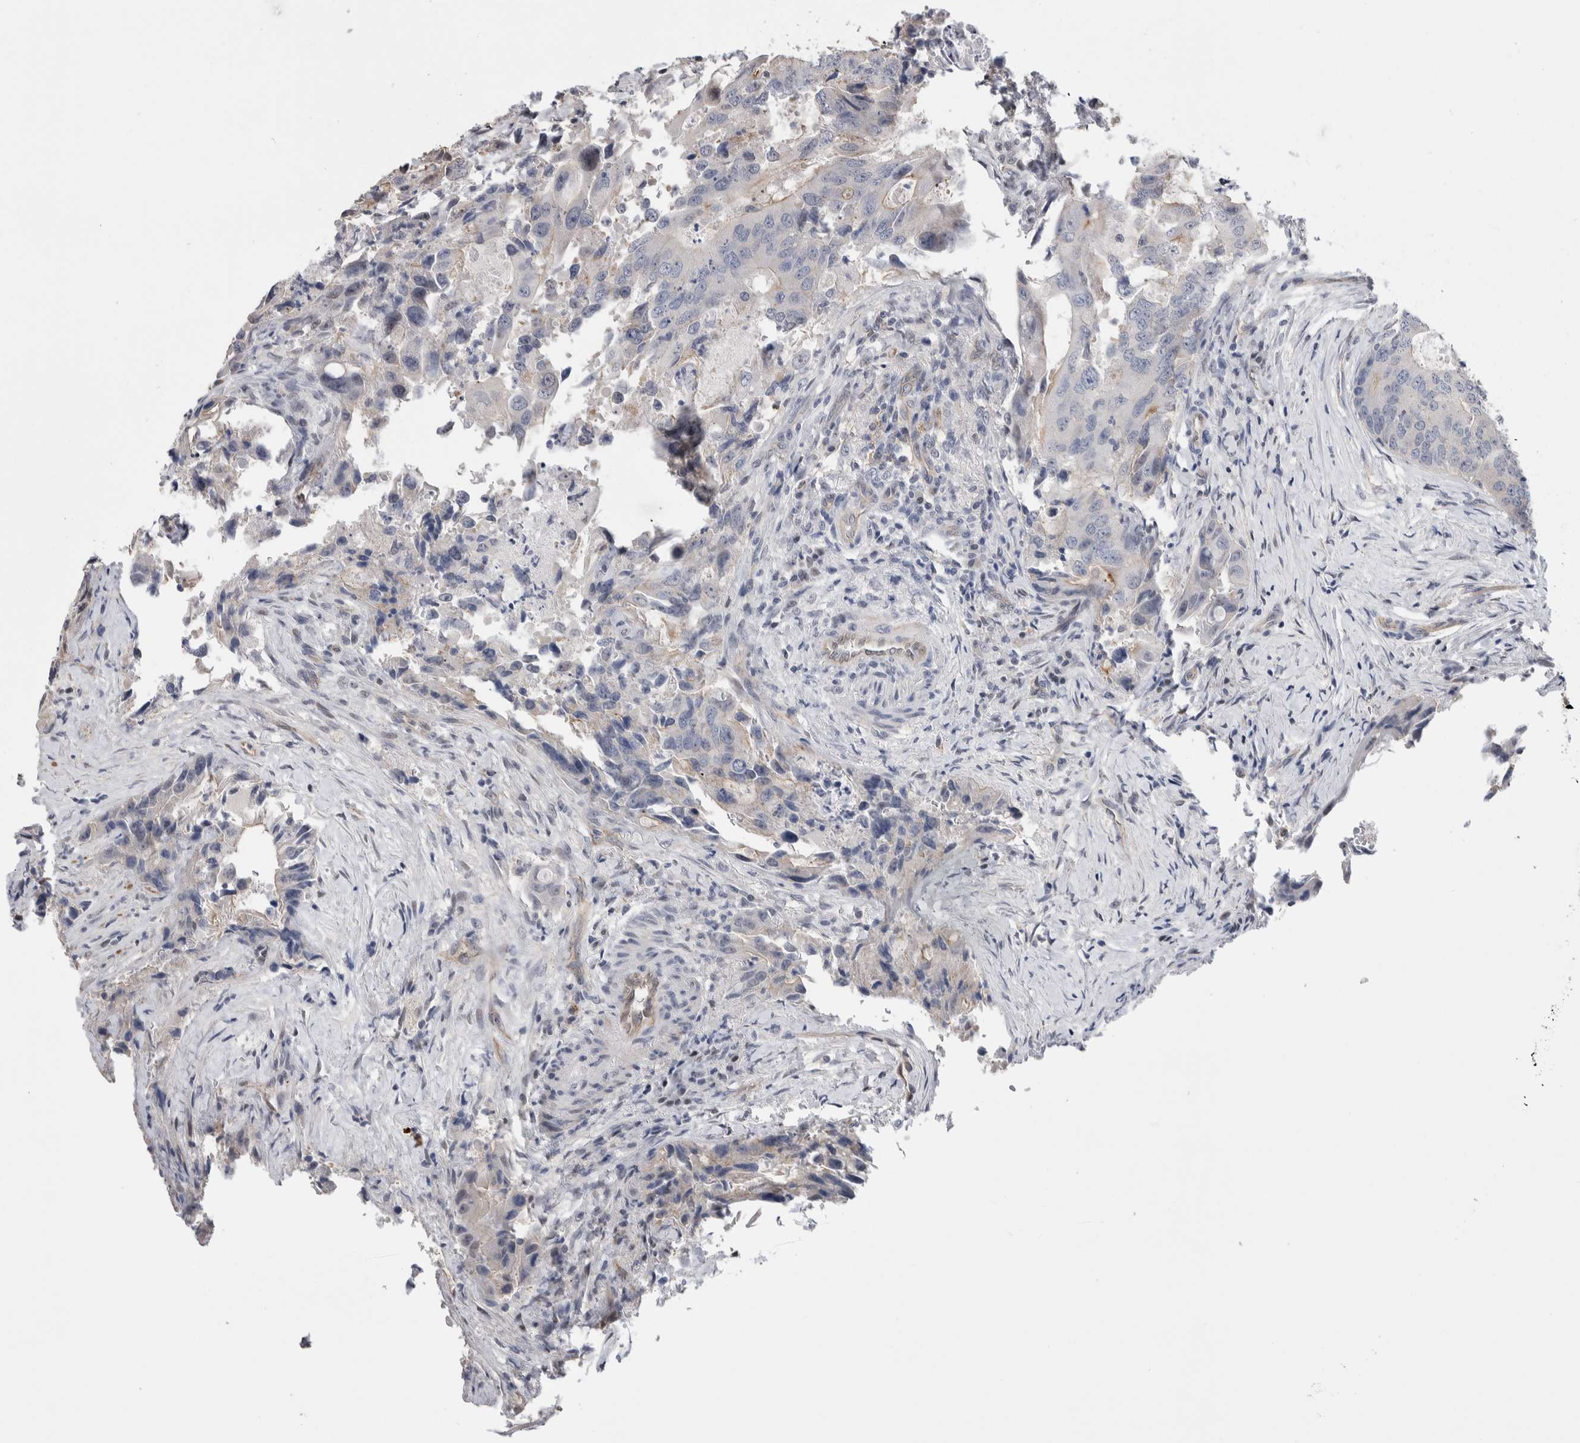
{"staining": {"intensity": "negative", "quantity": "none", "location": "none"}, "tissue": "colorectal cancer", "cell_type": "Tumor cells", "image_type": "cancer", "snomed": [{"axis": "morphology", "description": "Adenocarcinoma, NOS"}, {"axis": "topography", "description": "Colon"}], "caption": "Histopathology image shows no significant protein expression in tumor cells of colorectal cancer (adenocarcinoma).", "gene": "ZBTB49", "patient": {"sex": "male", "age": 71}}